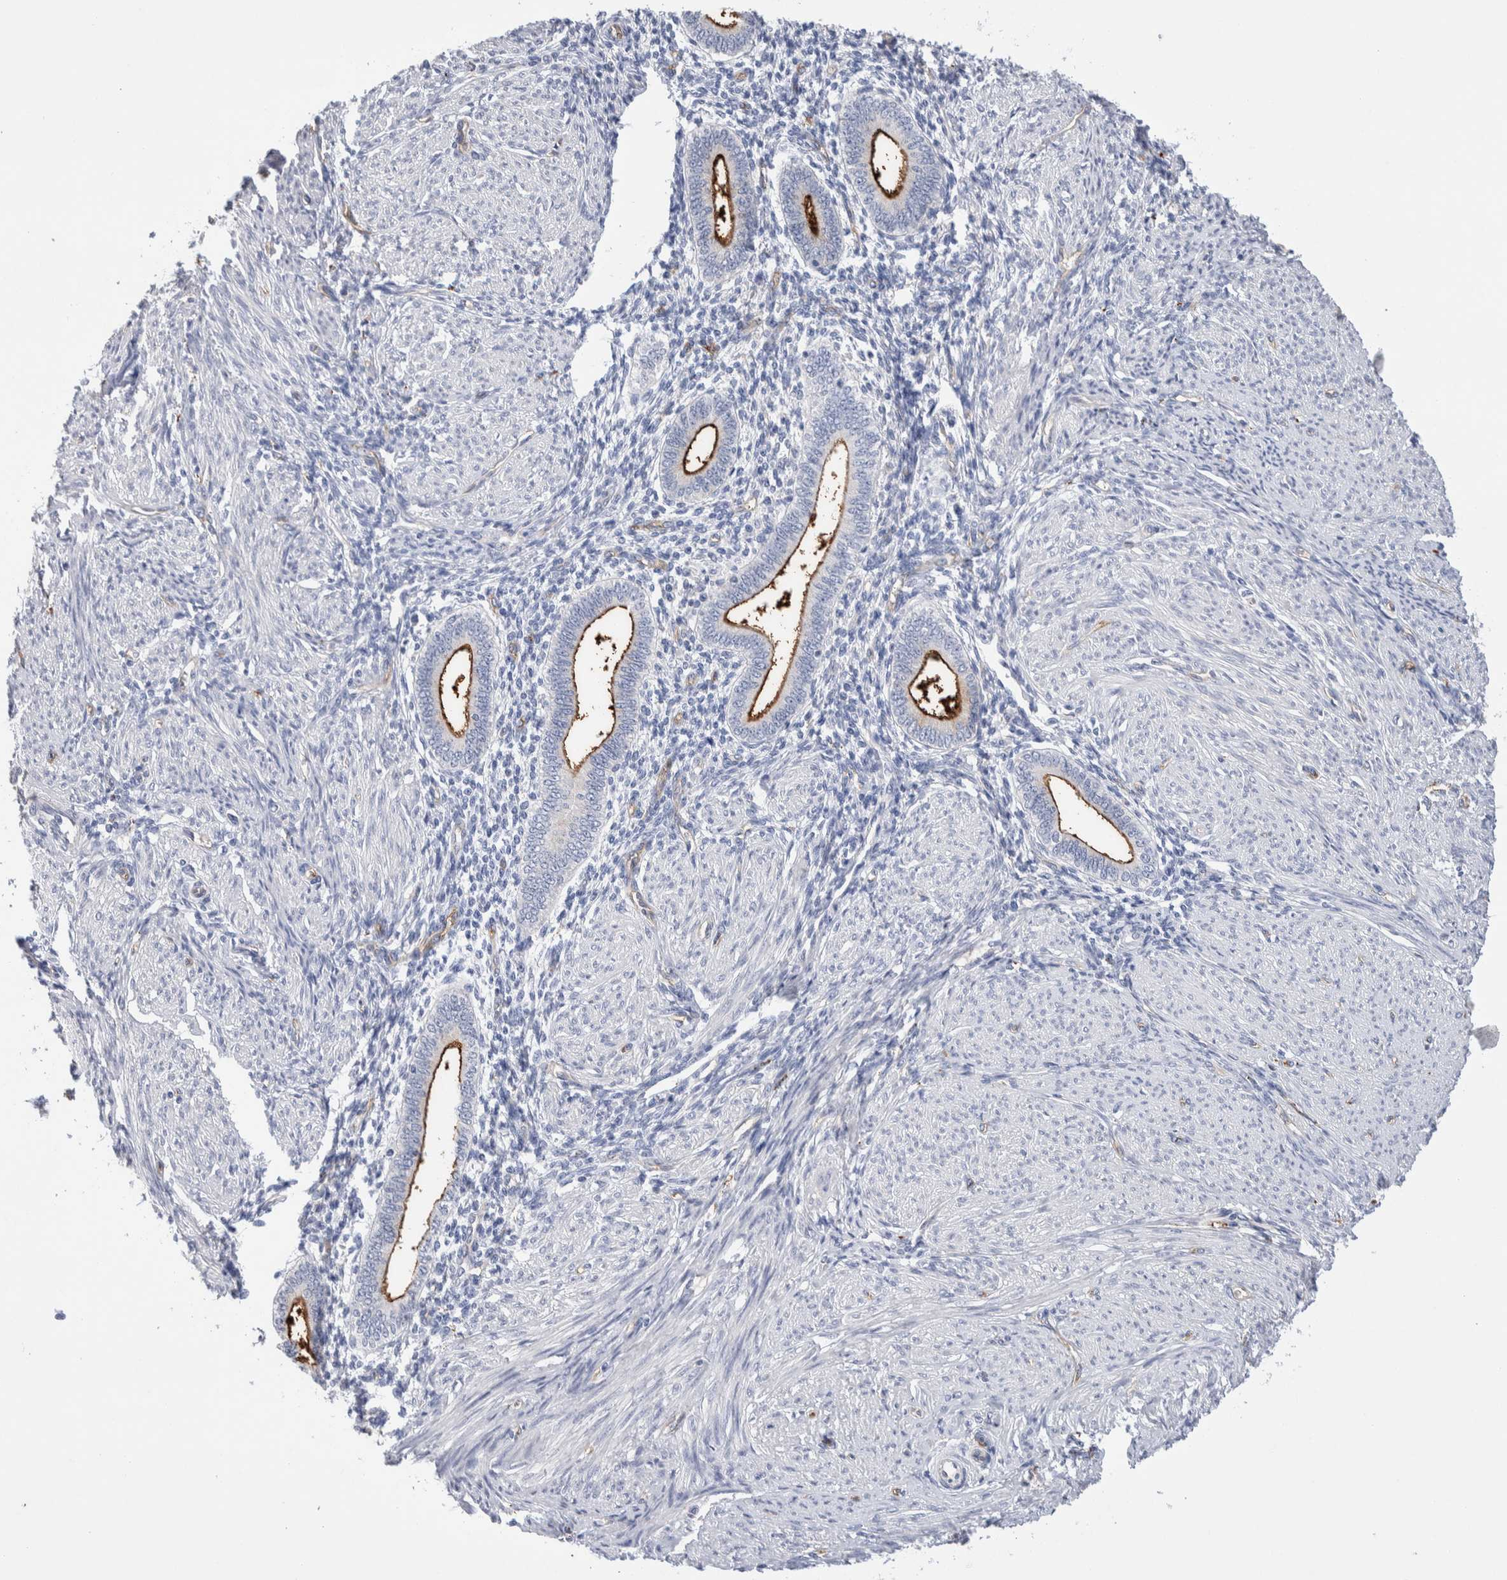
{"staining": {"intensity": "negative", "quantity": "none", "location": "none"}, "tissue": "endometrium", "cell_type": "Cells in endometrial stroma", "image_type": "normal", "snomed": [{"axis": "morphology", "description": "Normal tissue, NOS"}, {"axis": "topography", "description": "Endometrium"}], "caption": "IHC of normal endometrium demonstrates no positivity in cells in endometrial stroma.", "gene": "METRNL", "patient": {"sex": "female", "age": 42}}